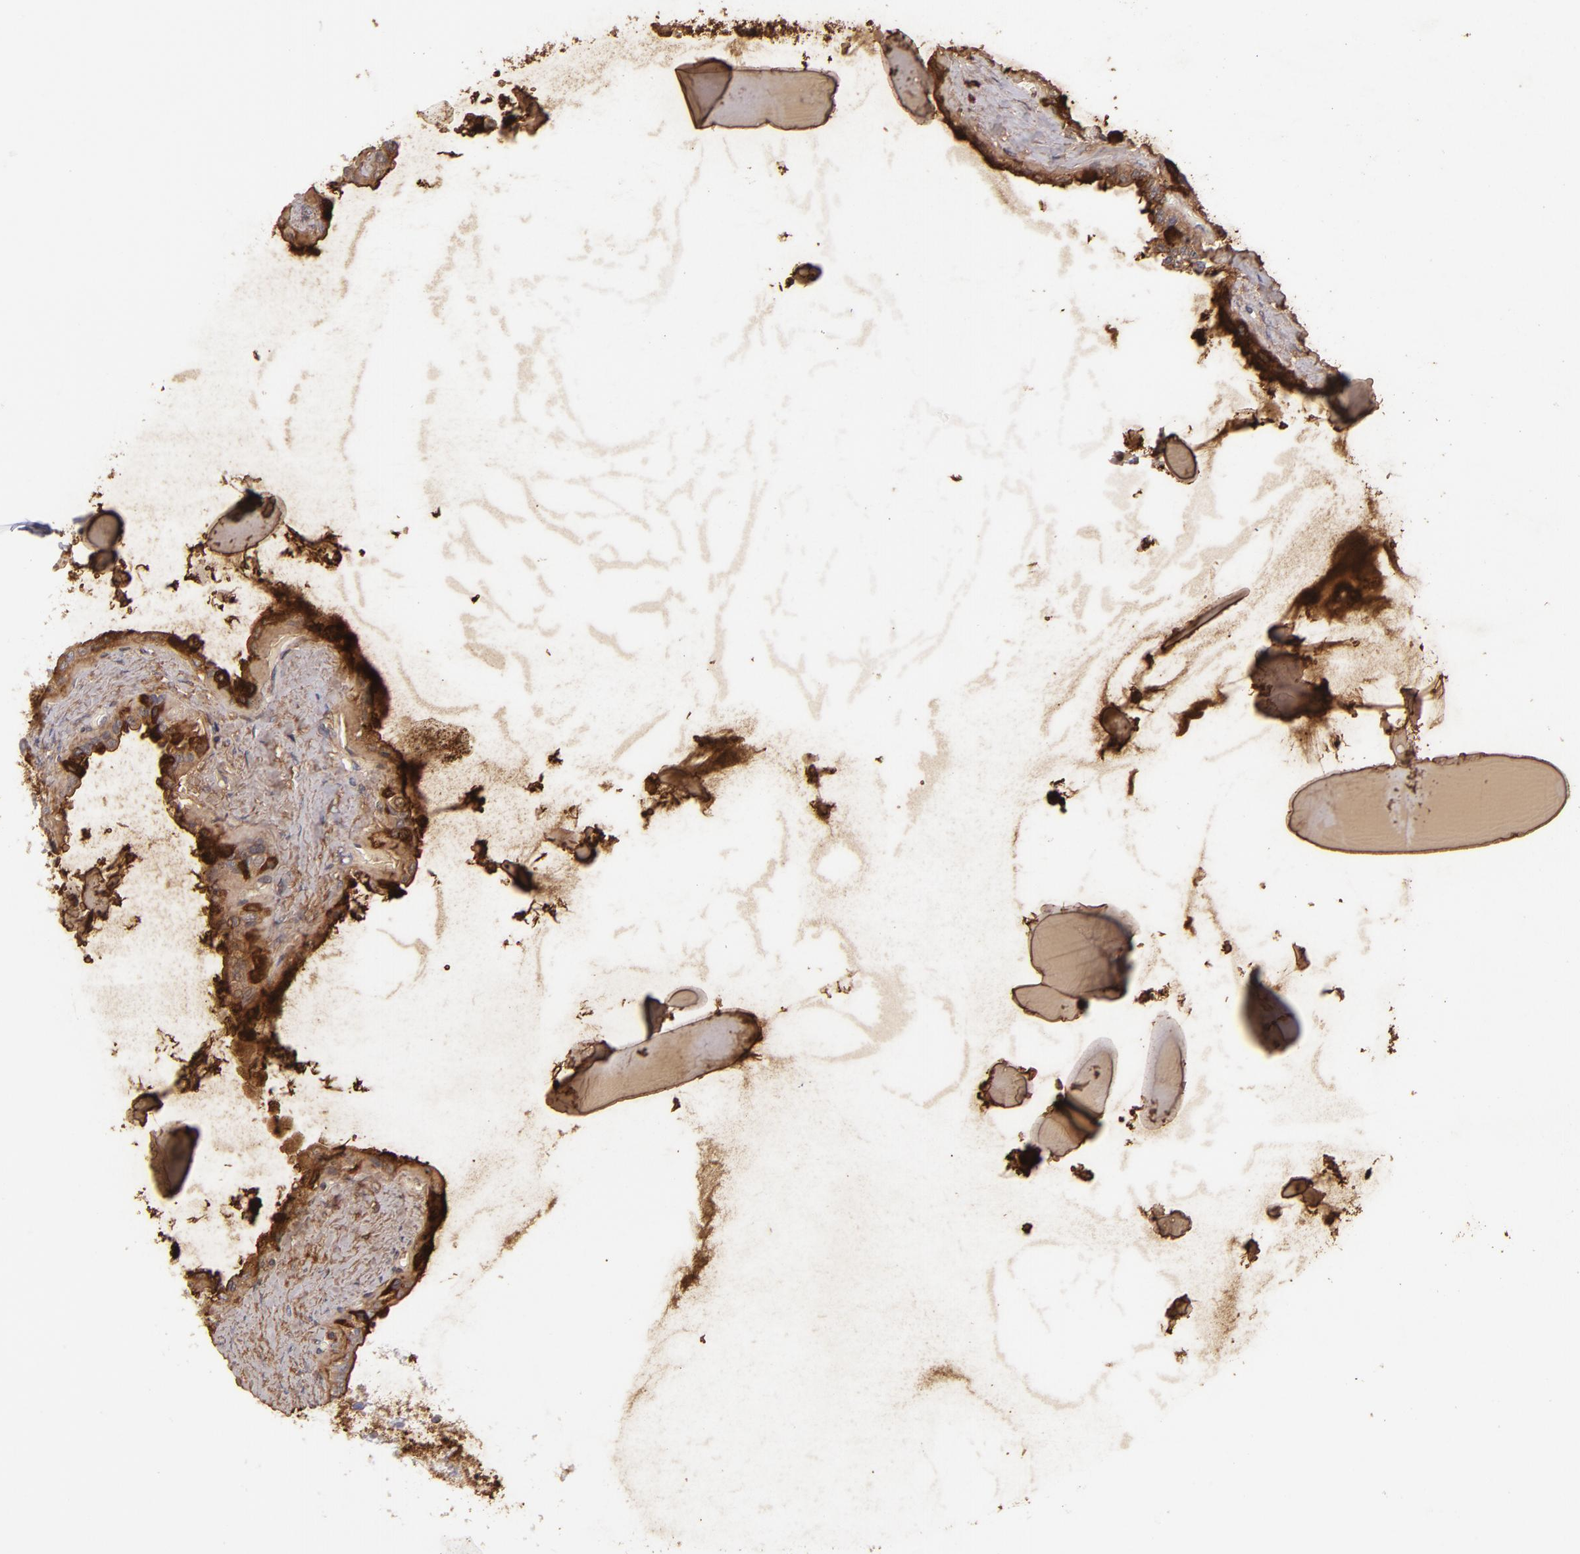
{"staining": {"intensity": "strong", "quantity": ">75%", "location": "cytoplasmic/membranous"}, "tissue": "seminal vesicle", "cell_type": "Glandular cells", "image_type": "normal", "snomed": [{"axis": "morphology", "description": "Normal tissue, NOS"}, {"axis": "morphology", "description": "Inflammation, NOS"}, {"axis": "topography", "description": "Urinary bladder"}, {"axis": "topography", "description": "Prostate"}, {"axis": "topography", "description": "Seminal veicle"}], "caption": "Seminal vesicle stained for a protein (brown) exhibits strong cytoplasmic/membranous positive expression in approximately >75% of glandular cells.", "gene": "PIP", "patient": {"sex": "male", "age": 82}}